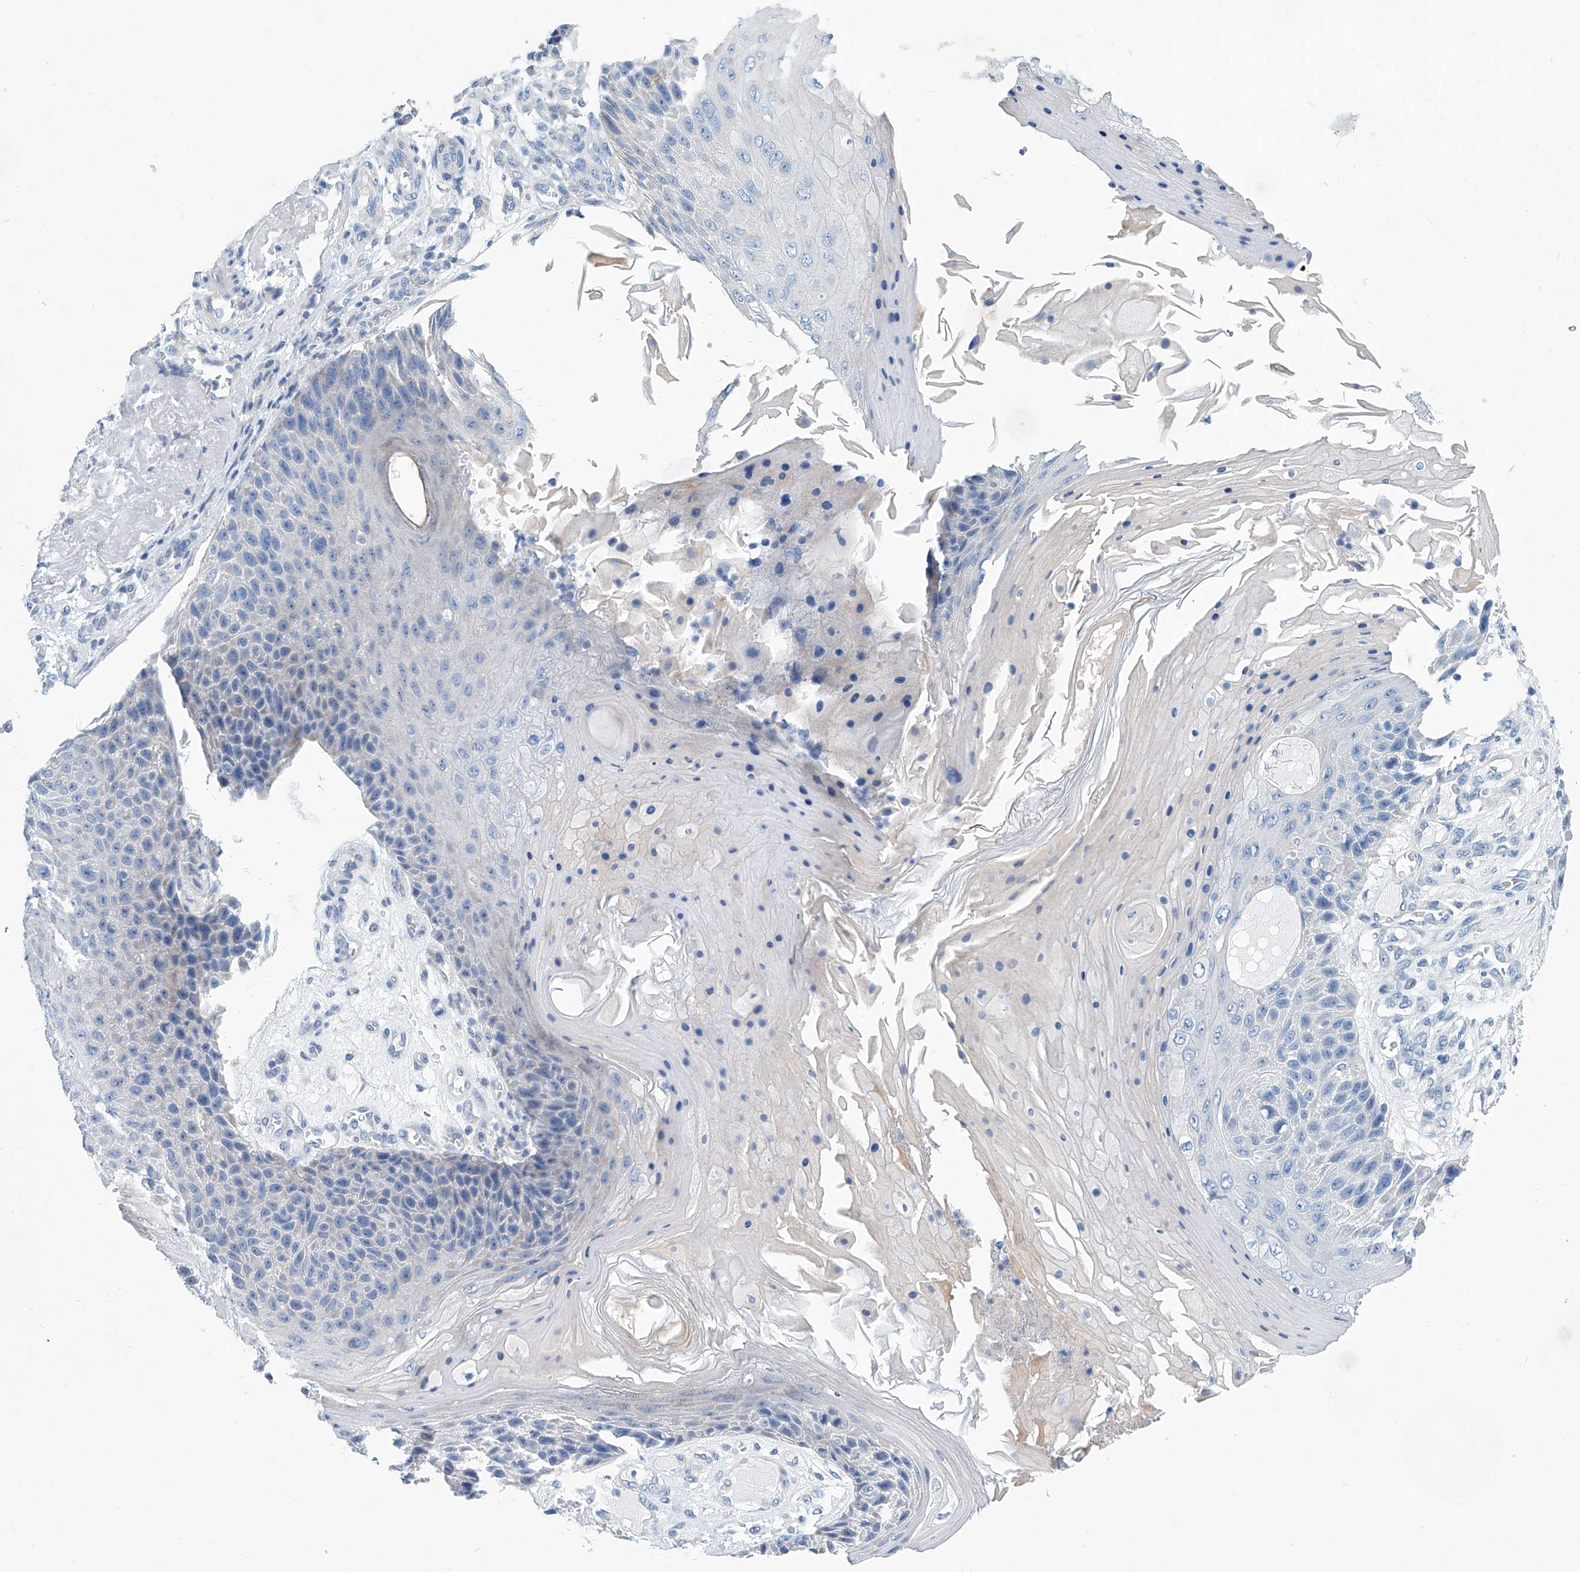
{"staining": {"intensity": "negative", "quantity": "none", "location": "none"}, "tissue": "skin cancer", "cell_type": "Tumor cells", "image_type": "cancer", "snomed": [{"axis": "morphology", "description": "Squamous cell carcinoma, NOS"}, {"axis": "topography", "description": "Skin"}], "caption": "A histopathology image of skin cancer (squamous cell carcinoma) stained for a protein displays no brown staining in tumor cells.", "gene": "ZNF519", "patient": {"sex": "female", "age": 88}}